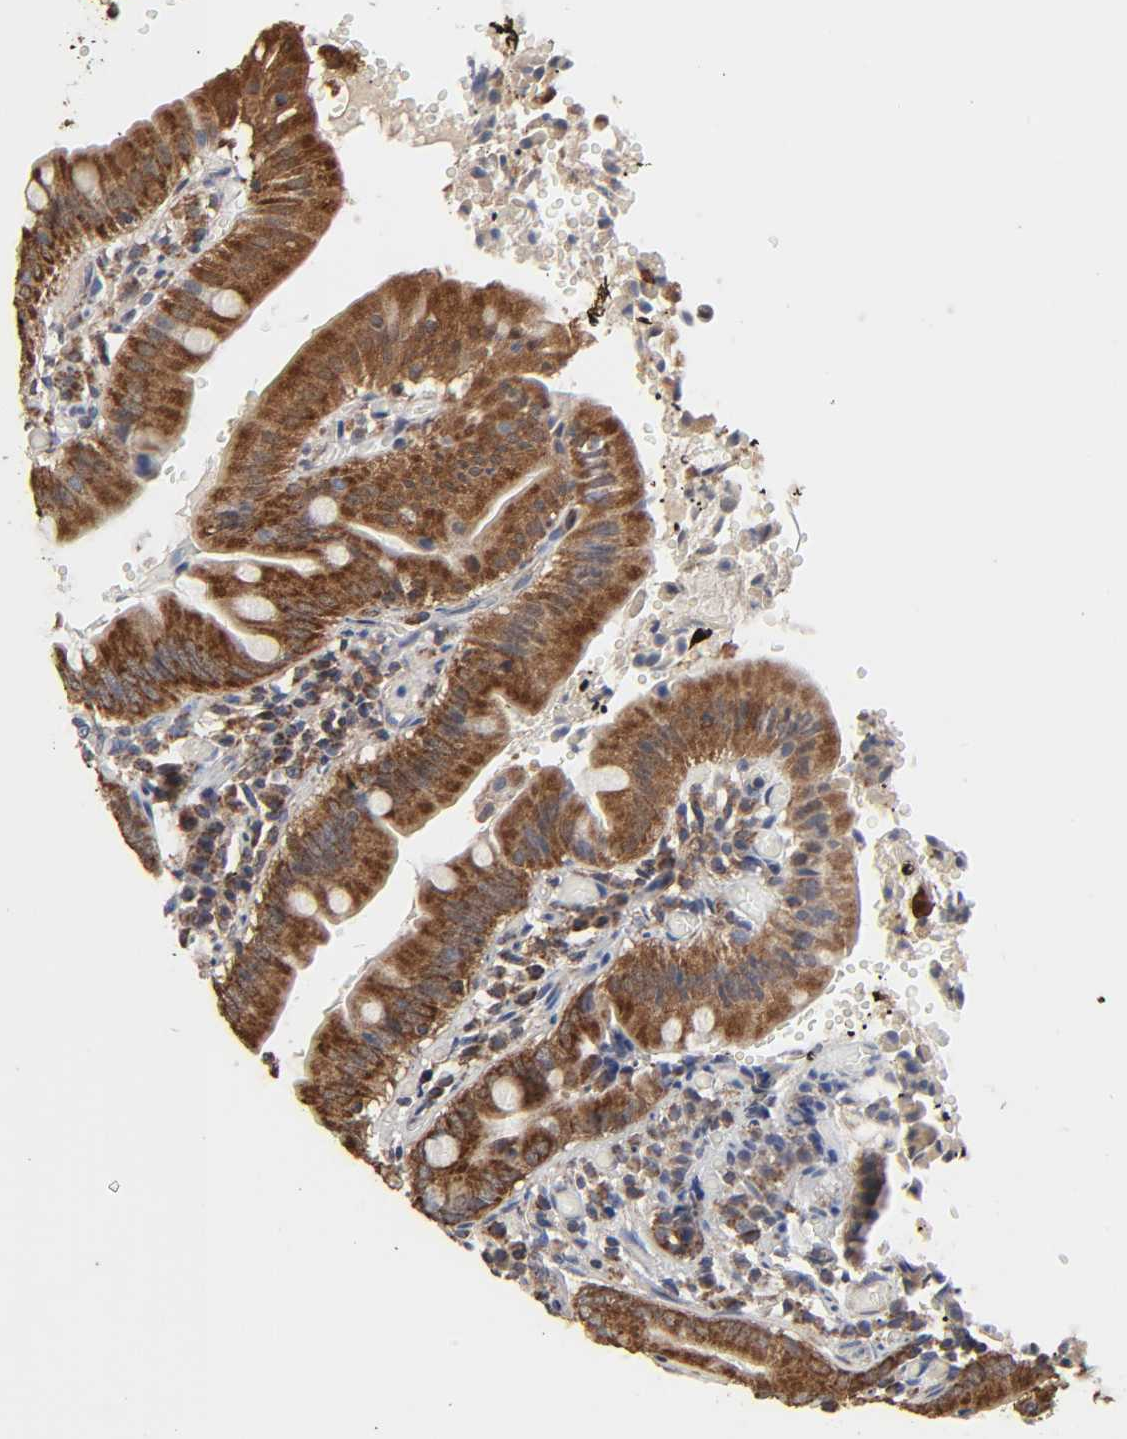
{"staining": {"intensity": "strong", "quantity": ">75%", "location": "cytoplasmic/membranous"}, "tissue": "small intestine", "cell_type": "Glandular cells", "image_type": "normal", "snomed": [{"axis": "morphology", "description": "Normal tissue, NOS"}, {"axis": "topography", "description": "Small intestine"}], "caption": "This photomicrograph demonstrates immunohistochemistry staining of unremarkable human small intestine, with high strong cytoplasmic/membranous staining in approximately >75% of glandular cells.", "gene": "COX6B1", "patient": {"sex": "male", "age": 71}}